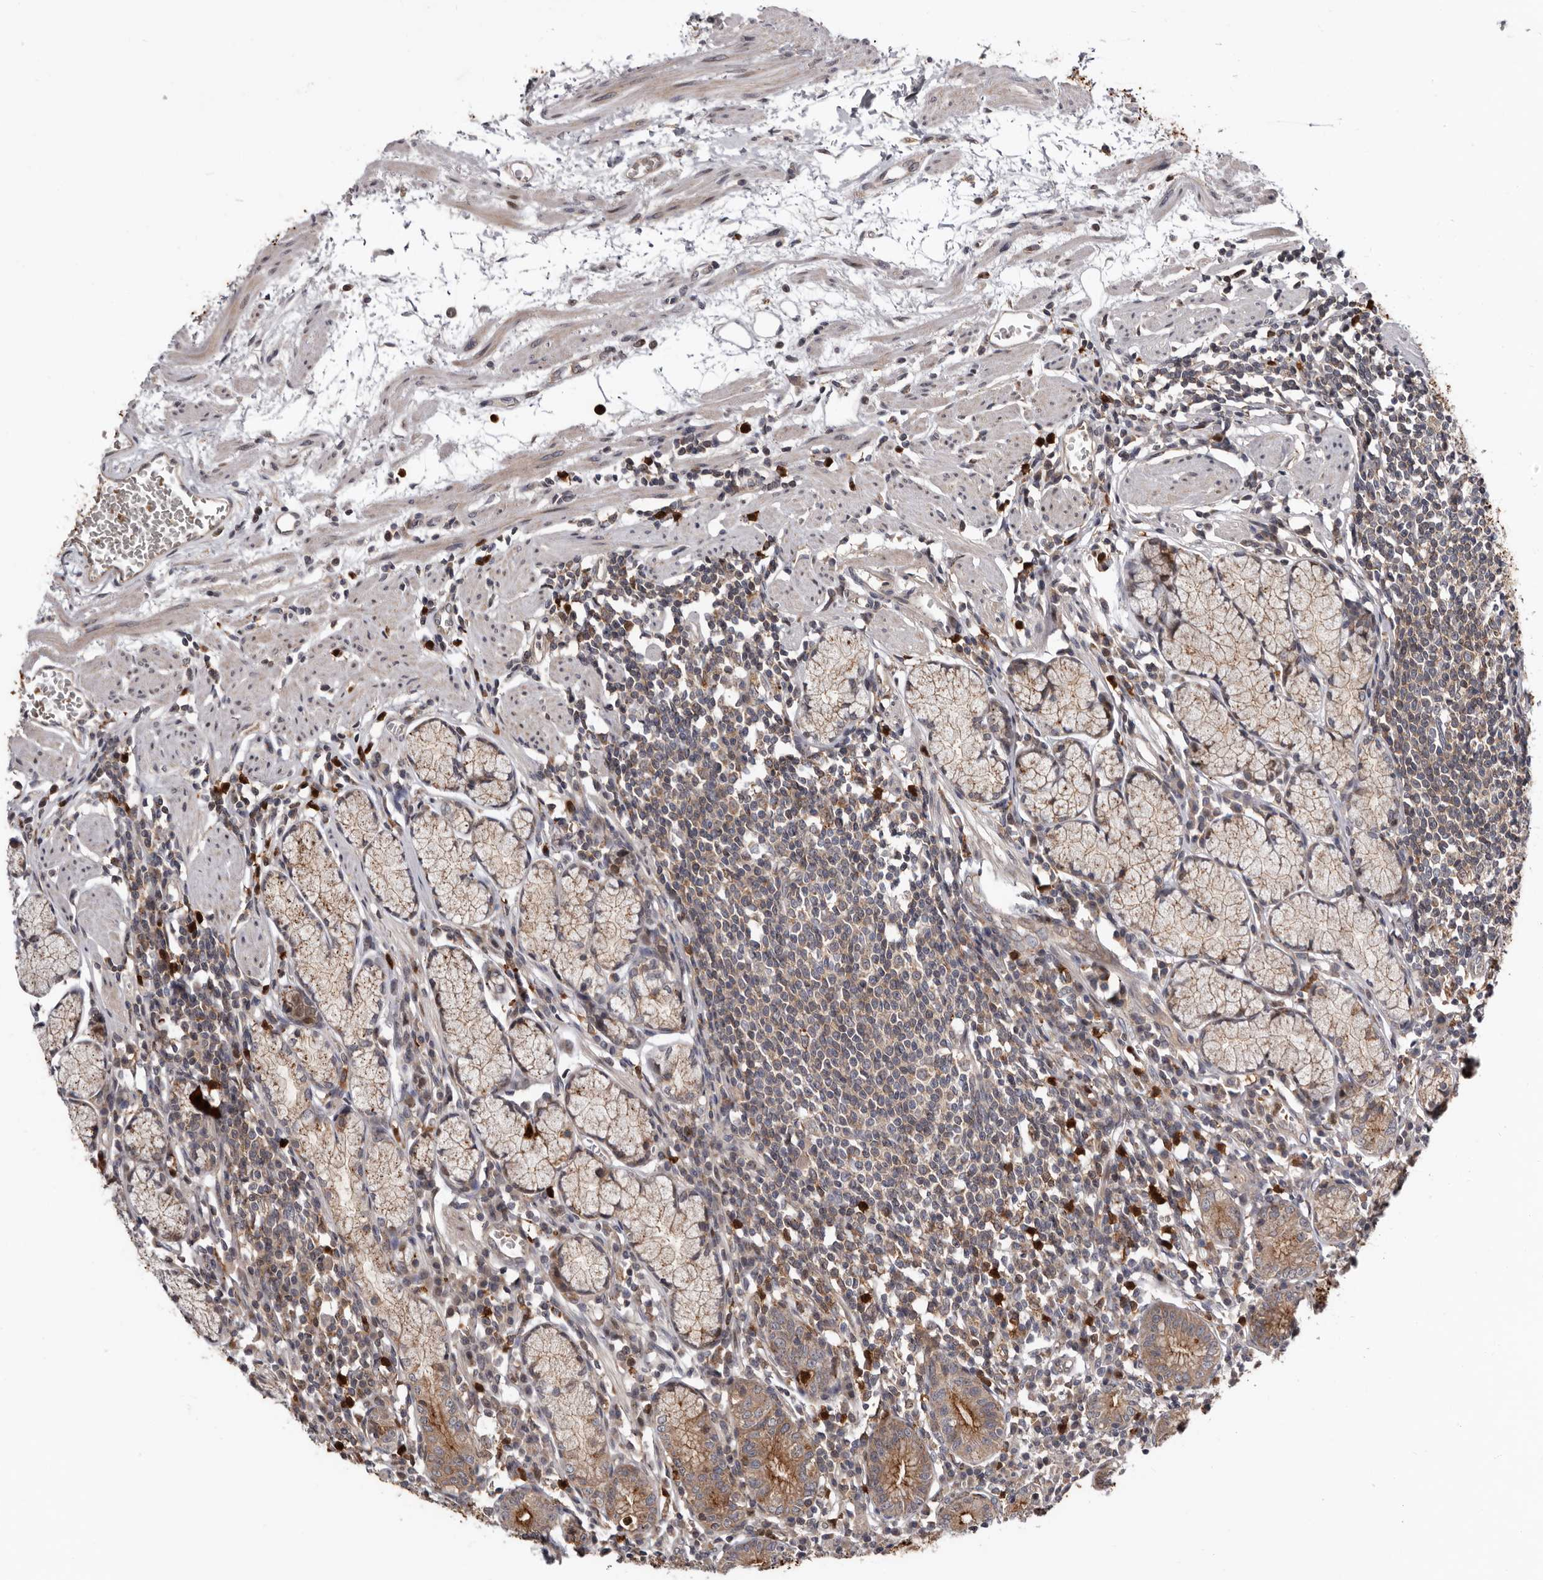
{"staining": {"intensity": "strong", "quantity": ">75%", "location": "cytoplasmic/membranous"}, "tissue": "stomach", "cell_type": "Glandular cells", "image_type": "normal", "snomed": [{"axis": "morphology", "description": "Normal tissue, NOS"}, {"axis": "topography", "description": "Stomach"}], "caption": "Unremarkable stomach displays strong cytoplasmic/membranous staining in about >75% of glandular cells, visualized by immunohistochemistry. Using DAB (brown) and hematoxylin (blue) stains, captured at high magnification using brightfield microscopy.", "gene": "FGFR4", "patient": {"sex": "male", "age": 55}}